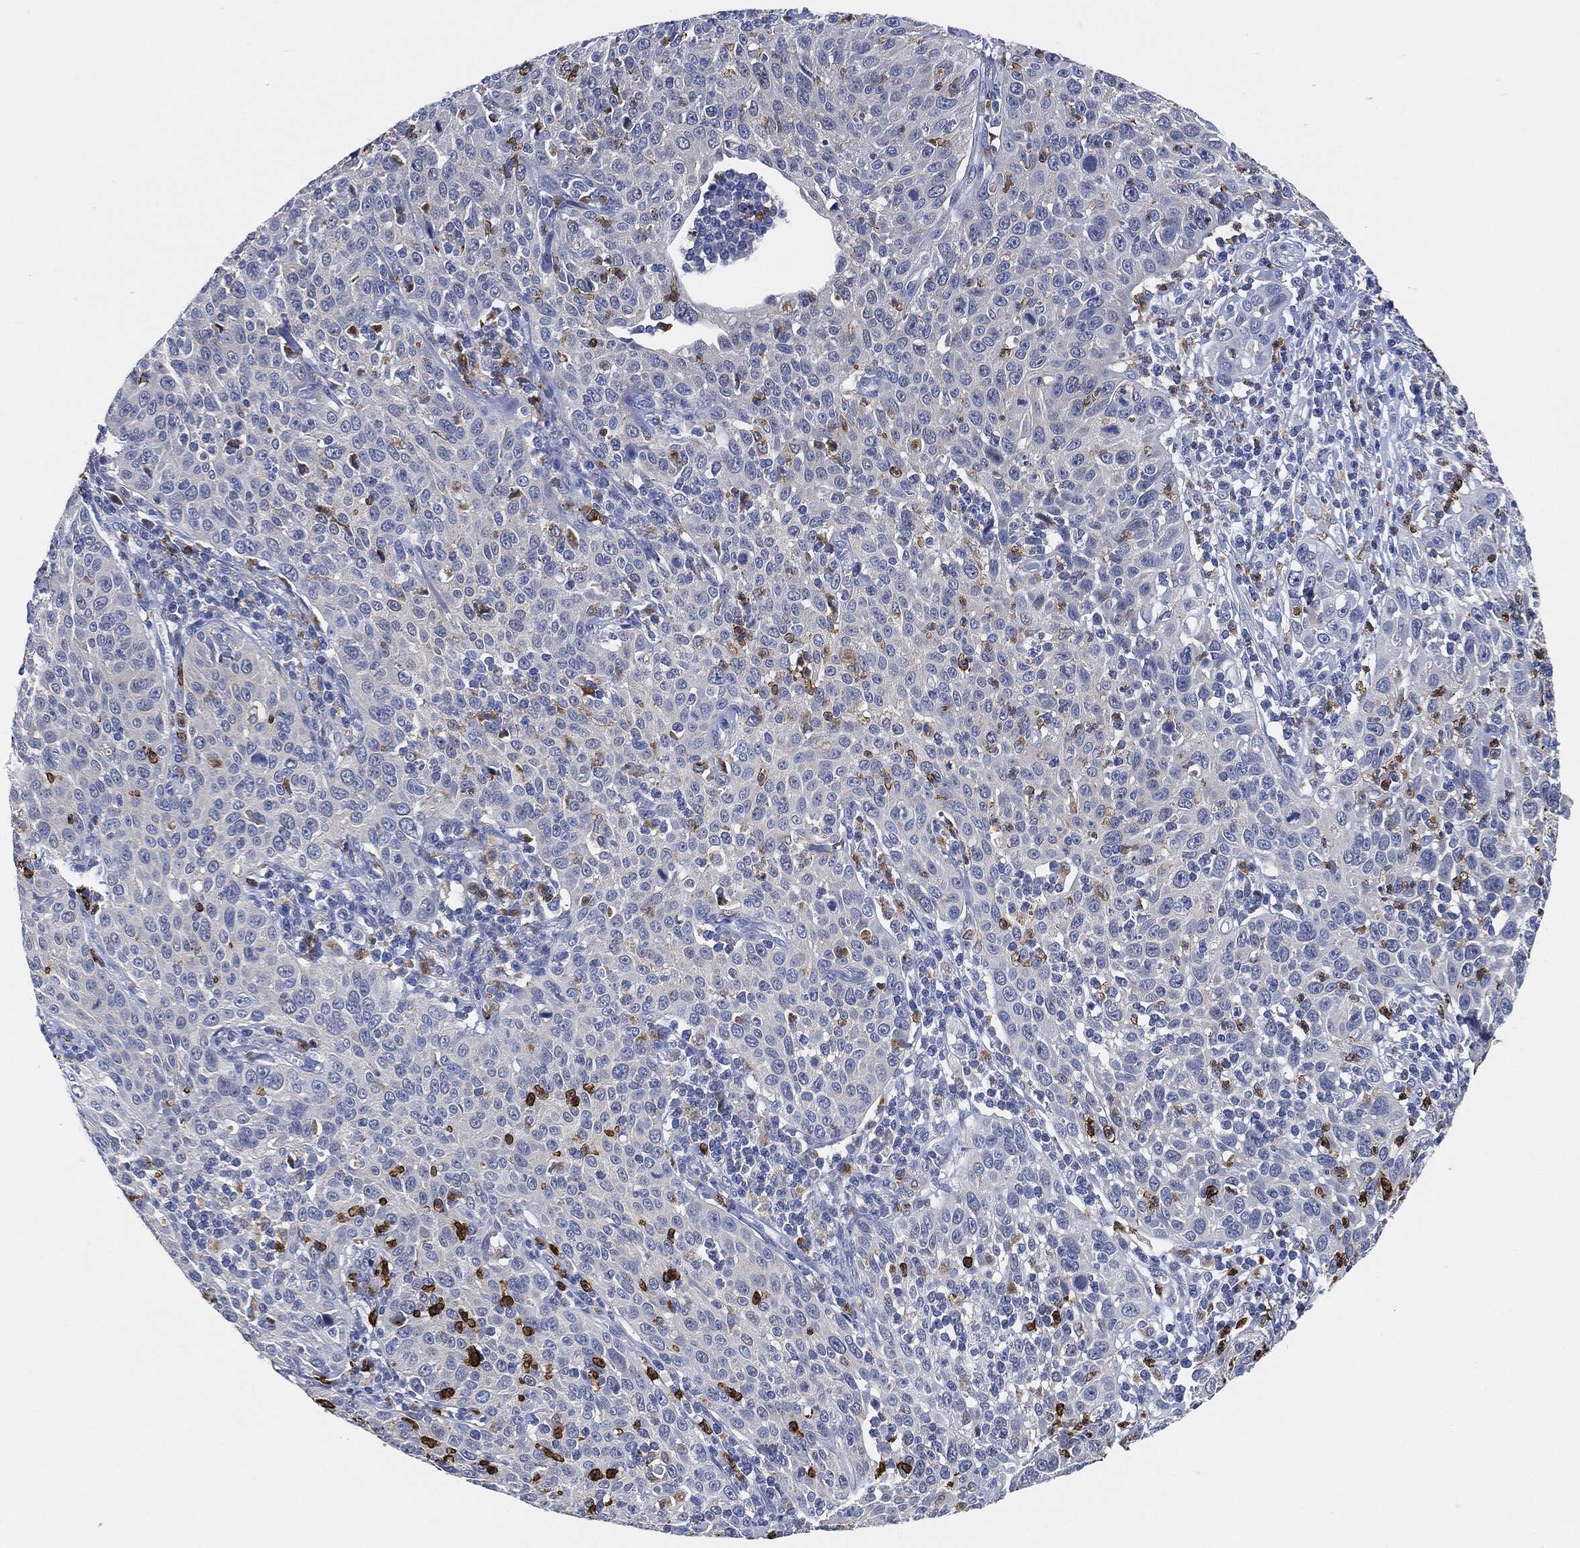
{"staining": {"intensity": "strong", "quantity": "<25%", "location": "cytoplasmic/membranous"}, "tissue": "cervical cancer", "cell_type": "Tumor cells", "image_type": "cancer", "snomed": [{"axis": "morphology", "description": "Squamous cell carcinoma, NOS"}, {"axis": "topography", "description": "Cervix"}], "caption": "This micrograph reveals immunohistochemistry staining of human squamous cell carcinoma (cervical), with medium strong cytoplasmic/membranous positivity in approximately <25% of tumor cells.", "gene": "VSIG4", "patient": {"sex": "female", "age": 26}}